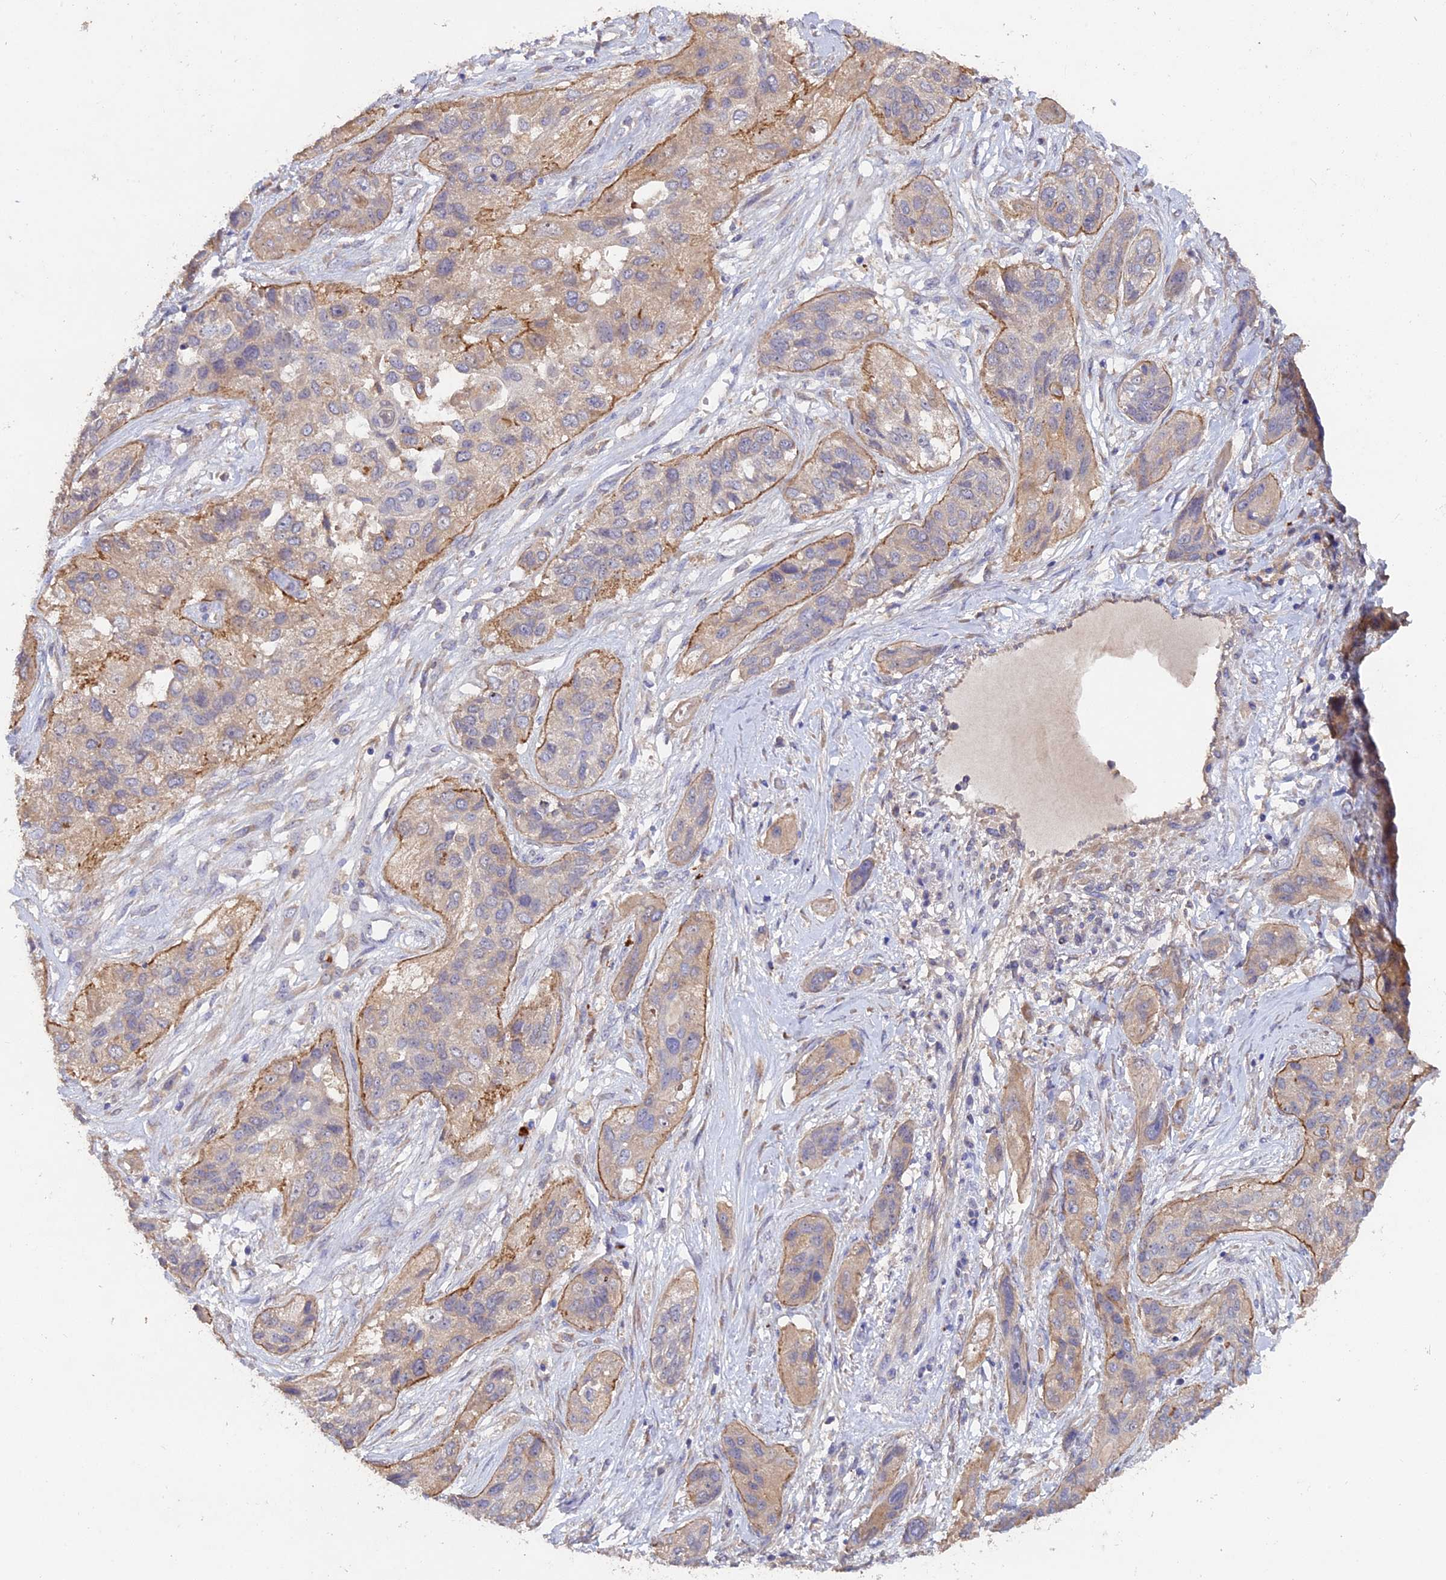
{"staining": {"intensity": "negative", "quantity": "none", "location": "none"}, "tissue": "lung cancer", "cell_type": "Tumor cells", "image_type": "cancer", "snomed": [{"axis": "morphology", "description": "Squamous cell carcinoma, NOS"}, {"axis": "topography", "description": "Lung"}], "caption": "Photomicrograph shows no significant protein expression in tumor cells of lung squamous cell carcinoma.", "gene": "SLC26A4", "patient": {"sex": "female", "age": 70}}